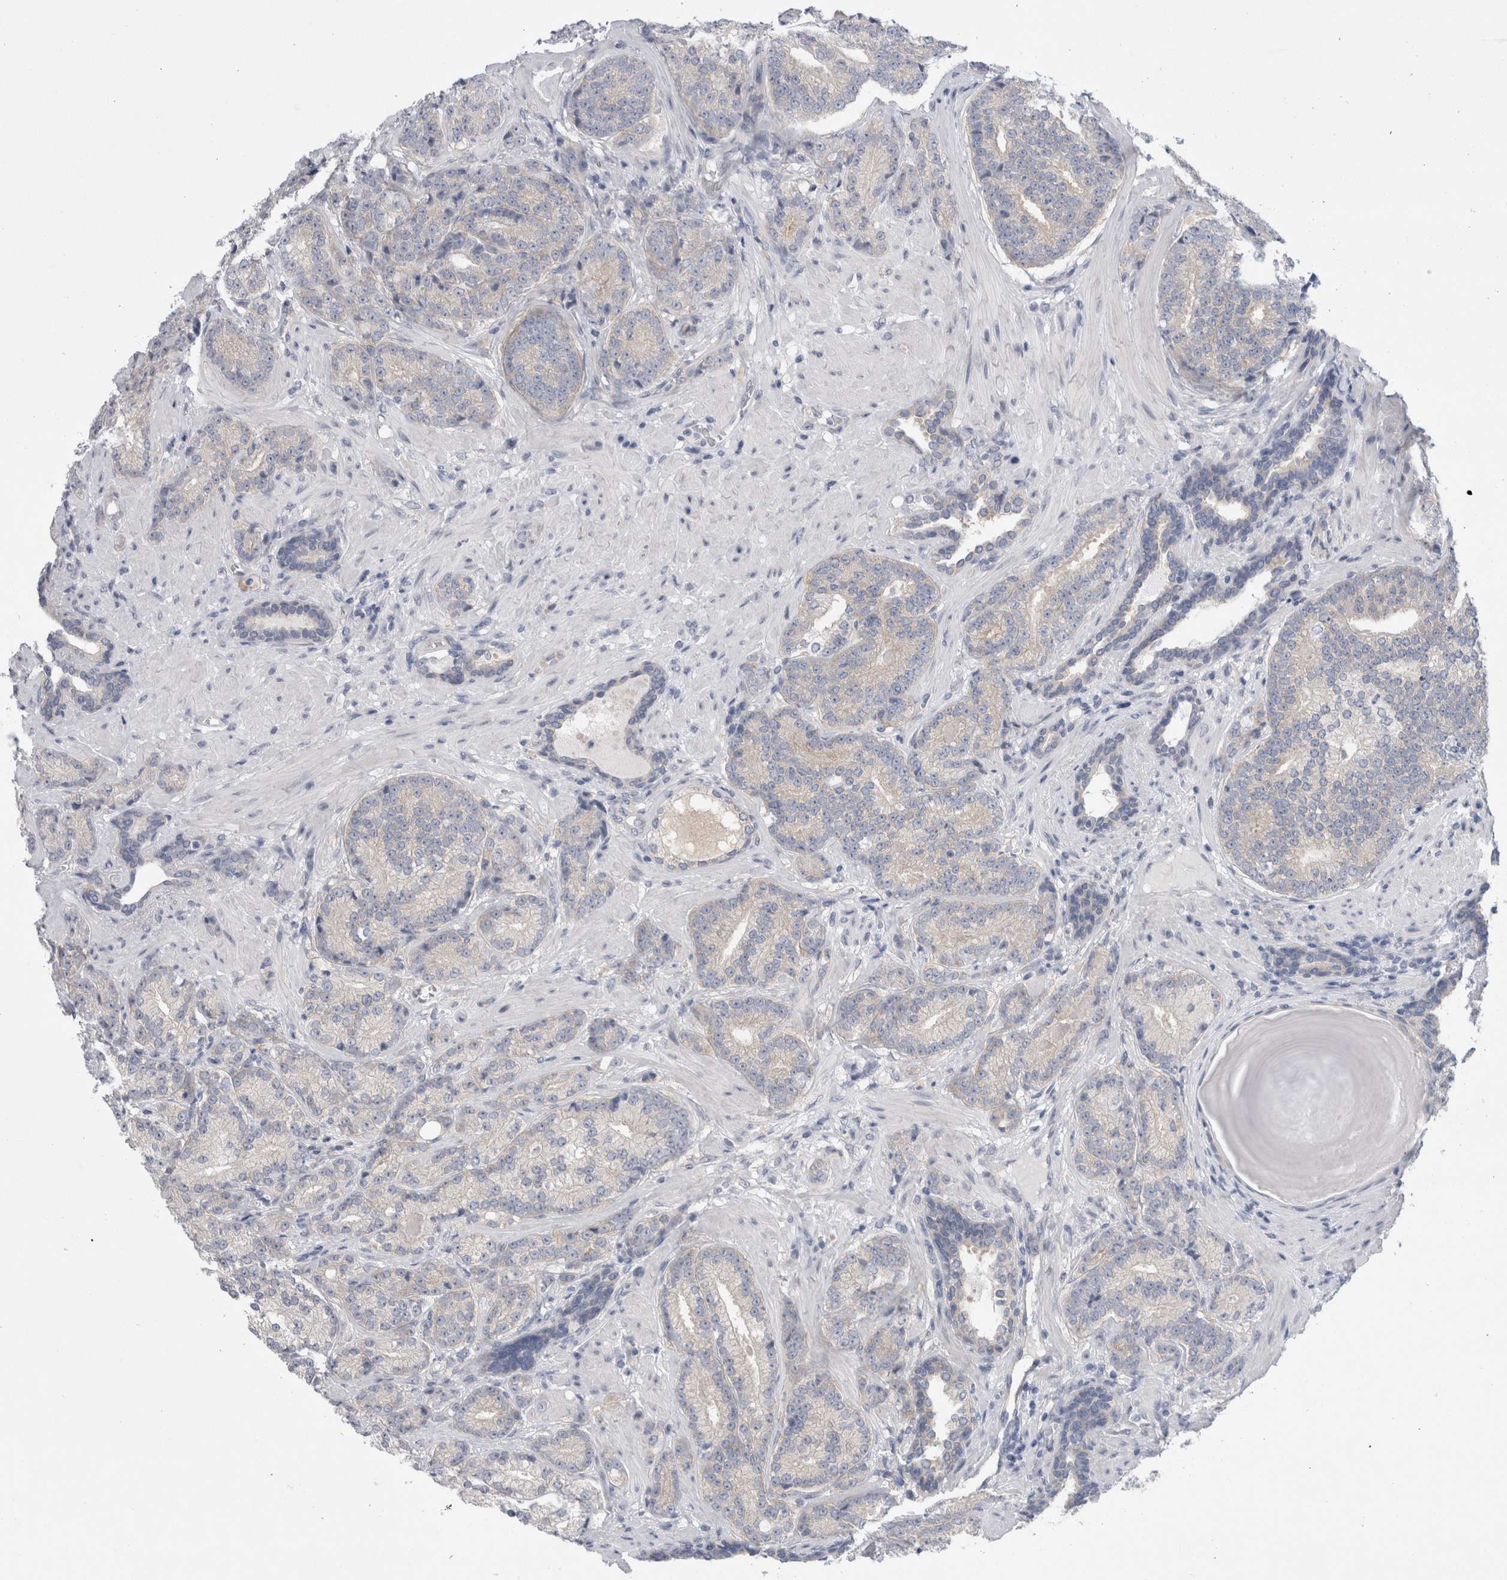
{"staining": {"intensity": "negative", "quantity": "none", "location": "none"}, "tissue": "prostate cancer", "cell_type": "Tumor cells", "image_type": "cancer", "snomed": [{"axis": "morphology", "description": "Adenocarcinoma, High grade"}, {"axis": "topography", "description": "Prostate"}], "caption": "The micrograph demonstrates no significant expression in tumor cells of adenocarcinoma (high-grade) (prostate). (Brightfield microscopy of DAB immunohistochemistry (IHC) at high magnification).", "gene": "WIPF2", "patient": {"sex": "male", "age": 61}}